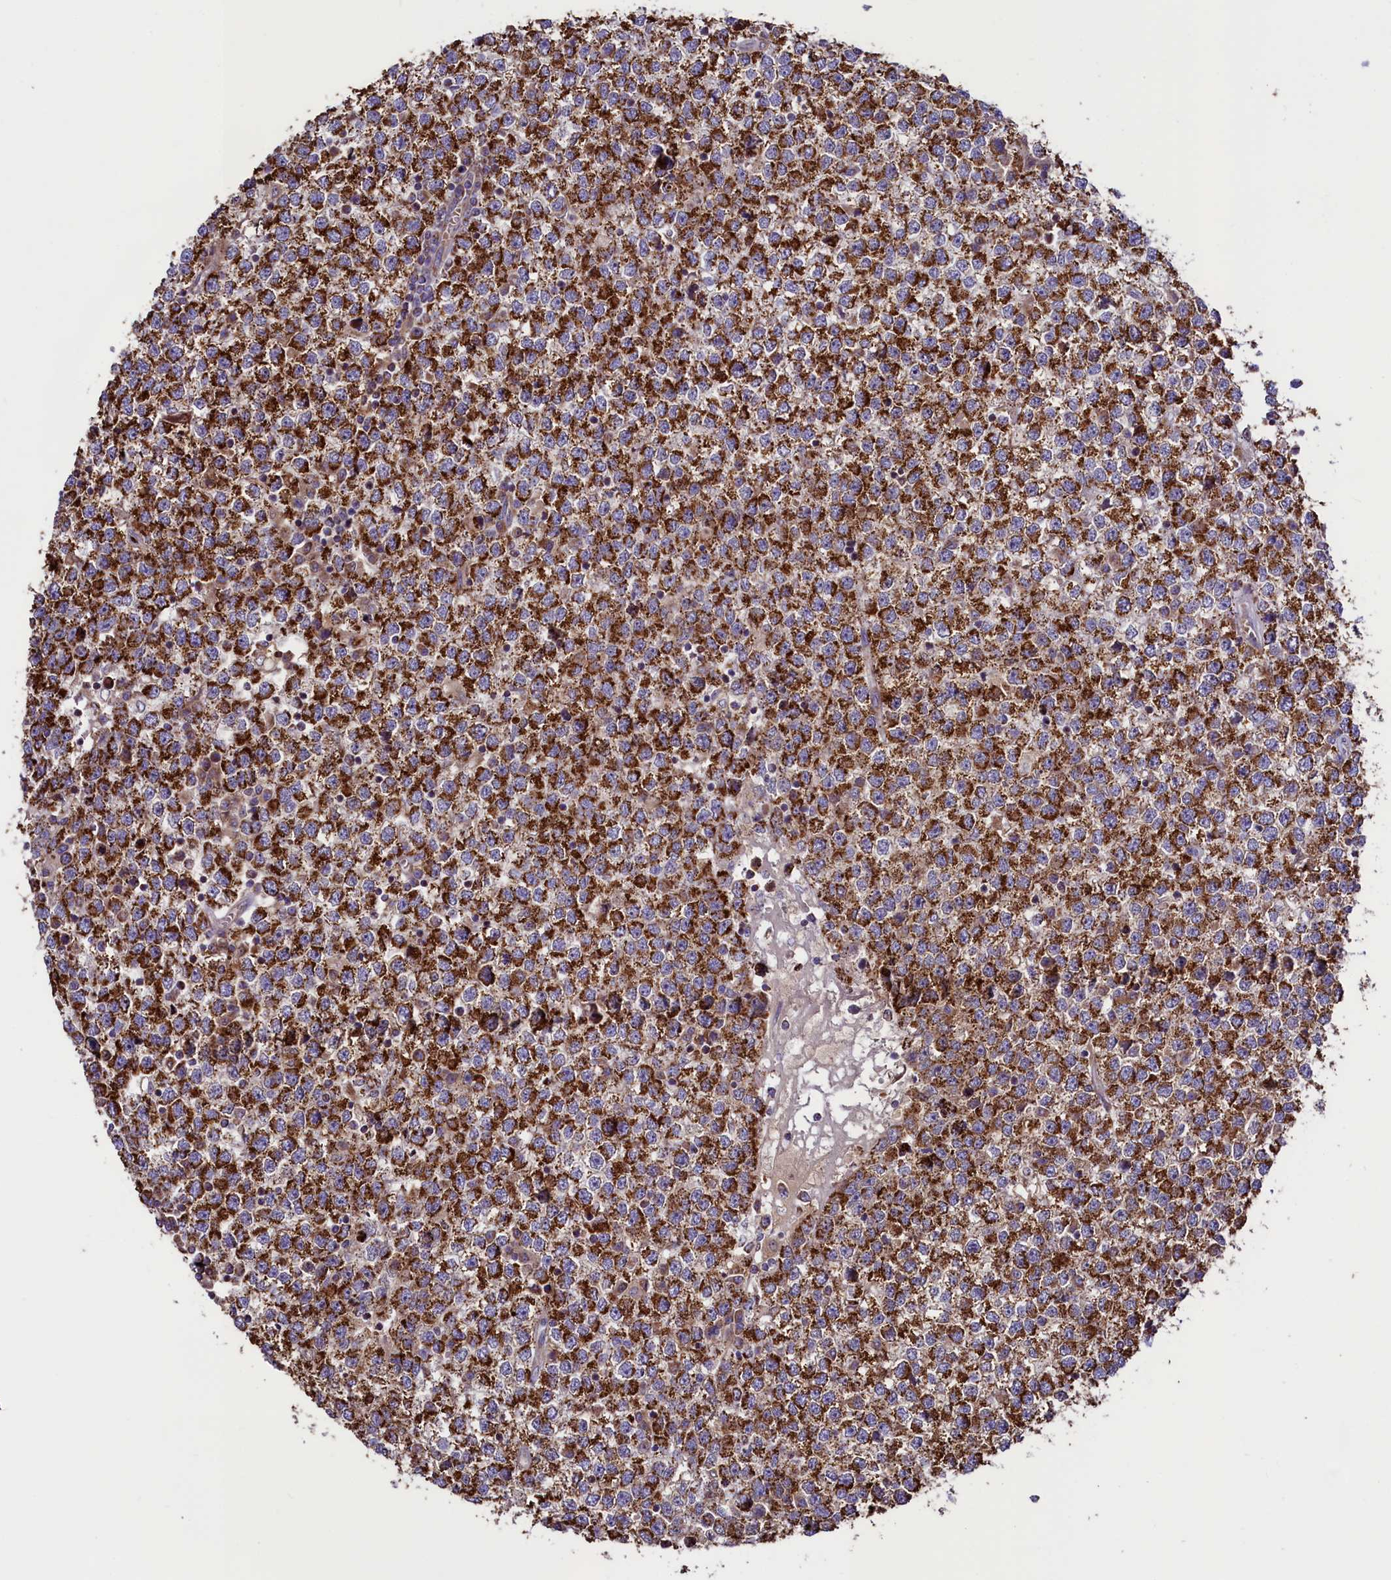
{"staining": {"intensity": "strong", "quantity": ">75%", "location": "cytoplasmic/membranous"}, "tissue": "testis cancer", "cell_type": "Tumor cells", "image_type": "cancer", "snomed": [{"axis": "morphology", "description": "Seminoma, NOS"}, {"axis": "topography", "description": "Testis"}], "caption": "An IHC image of neoplastic tissue is shown. Protein staining in brown highlights strong cytoplasmic/membranous positivity in testis cancer (seminoma) within tumor cells.", "gene": "STARD5", "patient": {"sex": "male", "age": 65}}